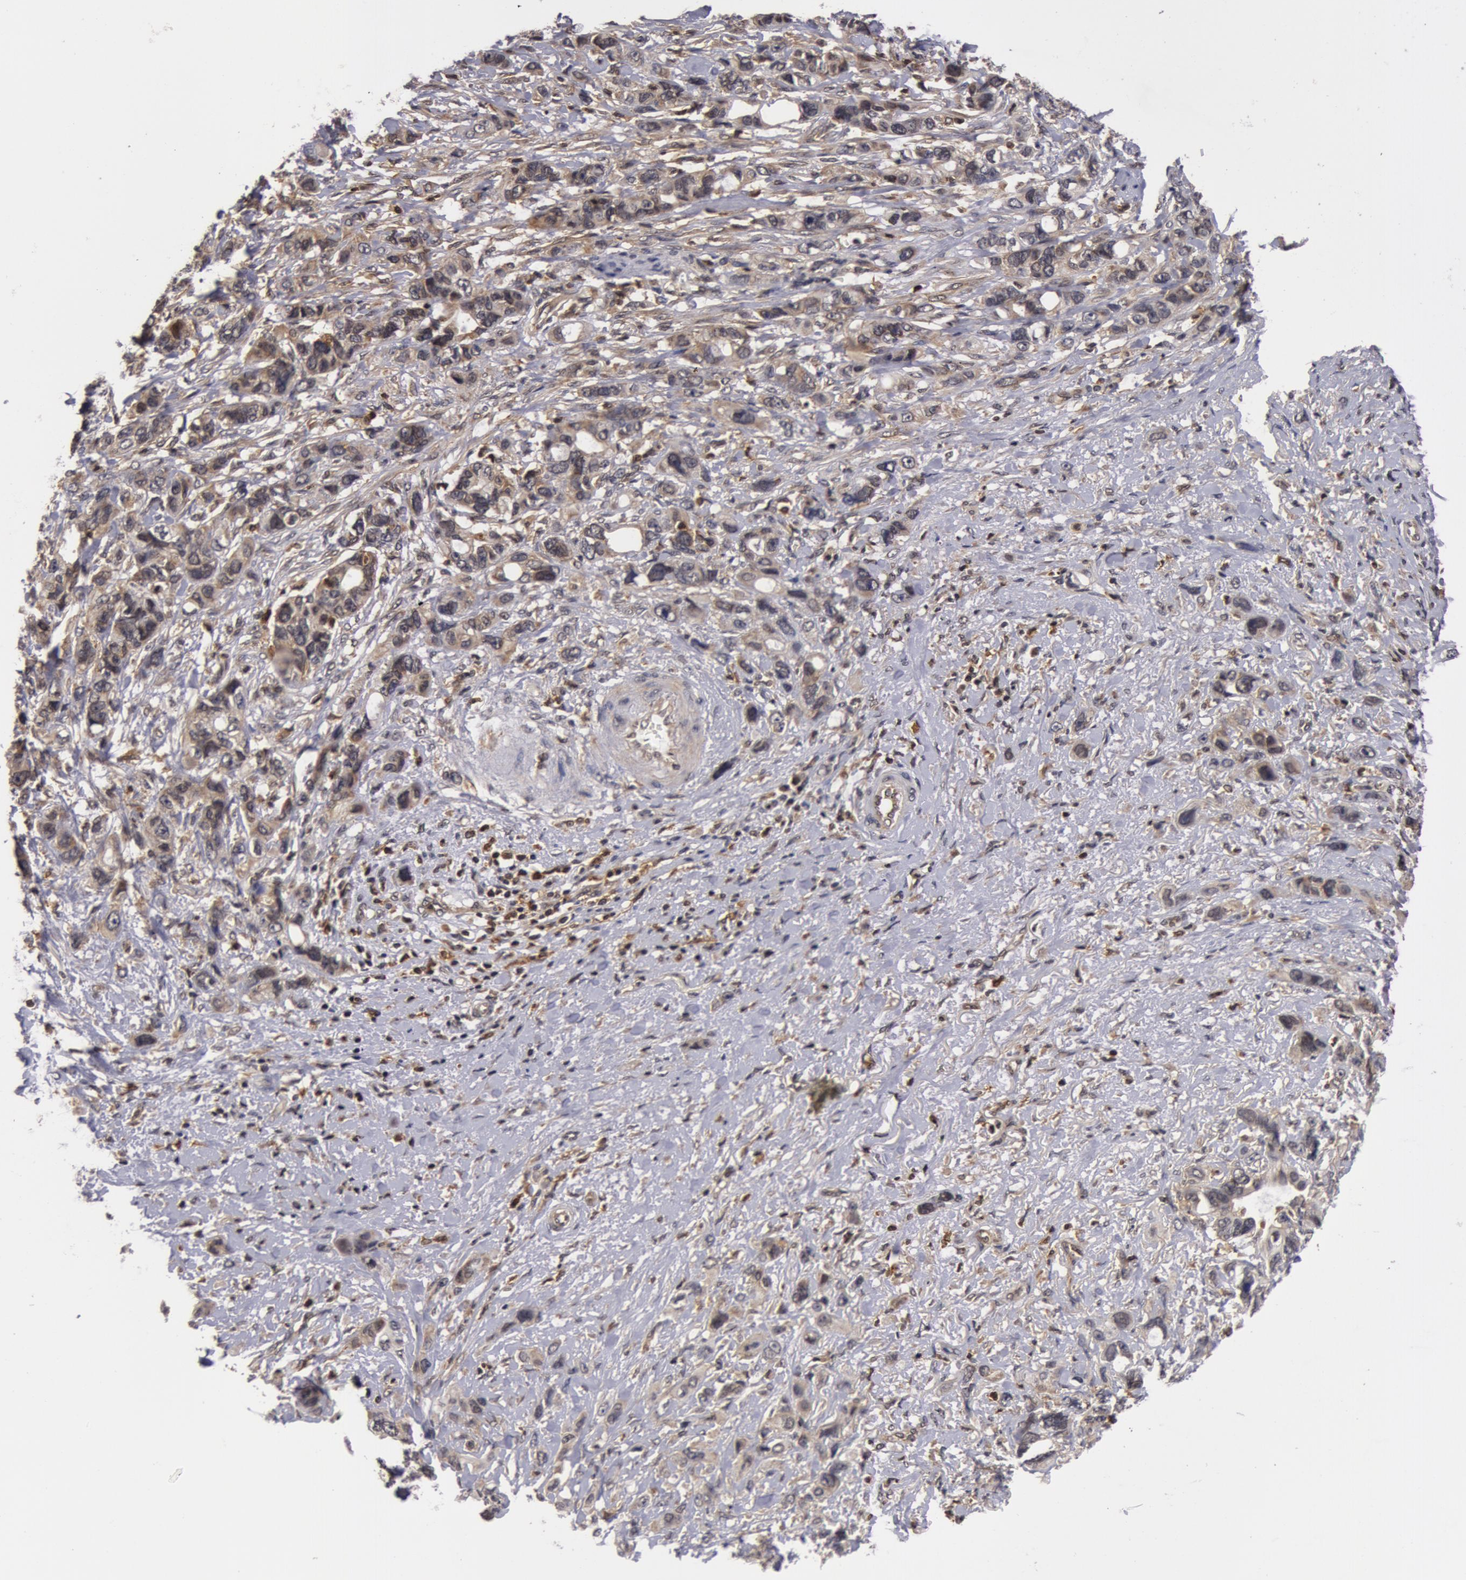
{"staining": {"intensity": "weak", "quantity": "<25%", "location": "nuclear"}, "tissue": "stomach cancer", "cell_type": "Tumor cells", "image_type": "cancer", "snomed": [{"axis": "morphology", "description": "Adenocarcinoma, NOS"}, {"axis": "topography", "description": "Stomach, upper"}], "caption": "Immunohistochemistry (IHC) of adenocarcinoma (stomach) exhibits no staining in tumor cells. (DAB (3,3'-diaminobenzidine) immunohistochemistry (IHC), high magnification).", "gene": "ZNF350", "patient": {"sex": "male", "age": 47}}